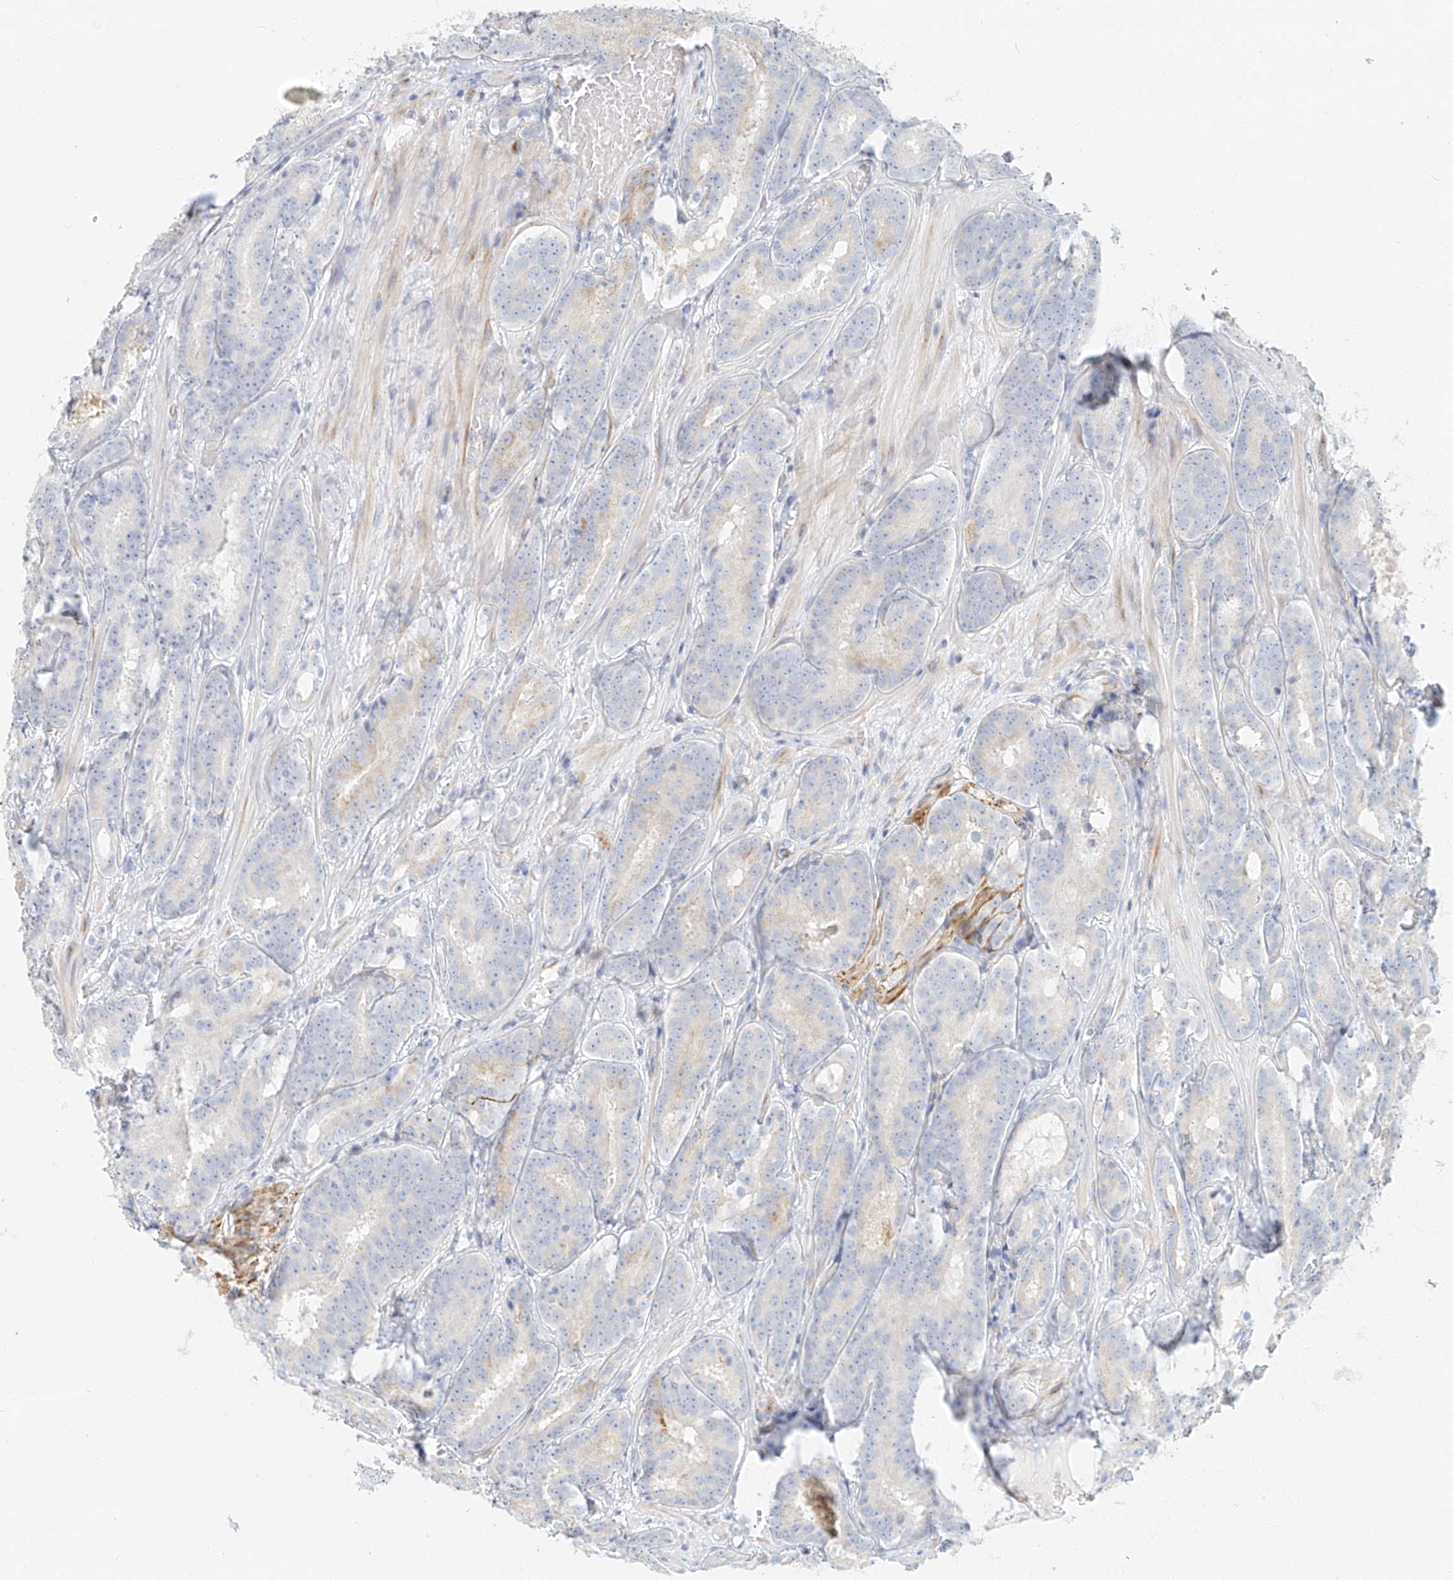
{"staining": {"intensity": "moderate", "quantity": "<25%", "location": "cytoplasmic/membranous"}, "tissue": "prostate cancer", "cell_type": "Tumor cells", "image_type": "cancer", "snomed": [{"axis": "morphology", "description": "Adenocarcinoma, High grade"}, {"axis": "topography", "description": "Prostate"}], "caption": "This is an image of immunohistochemistry staining of high-grade adenocarcinoma (prostate), which shows moderate staining in the cytoplasmic/membranous of tumor cells.", "gene": "NAP1L1", "patient": {"sex": "male", "age": 57}}